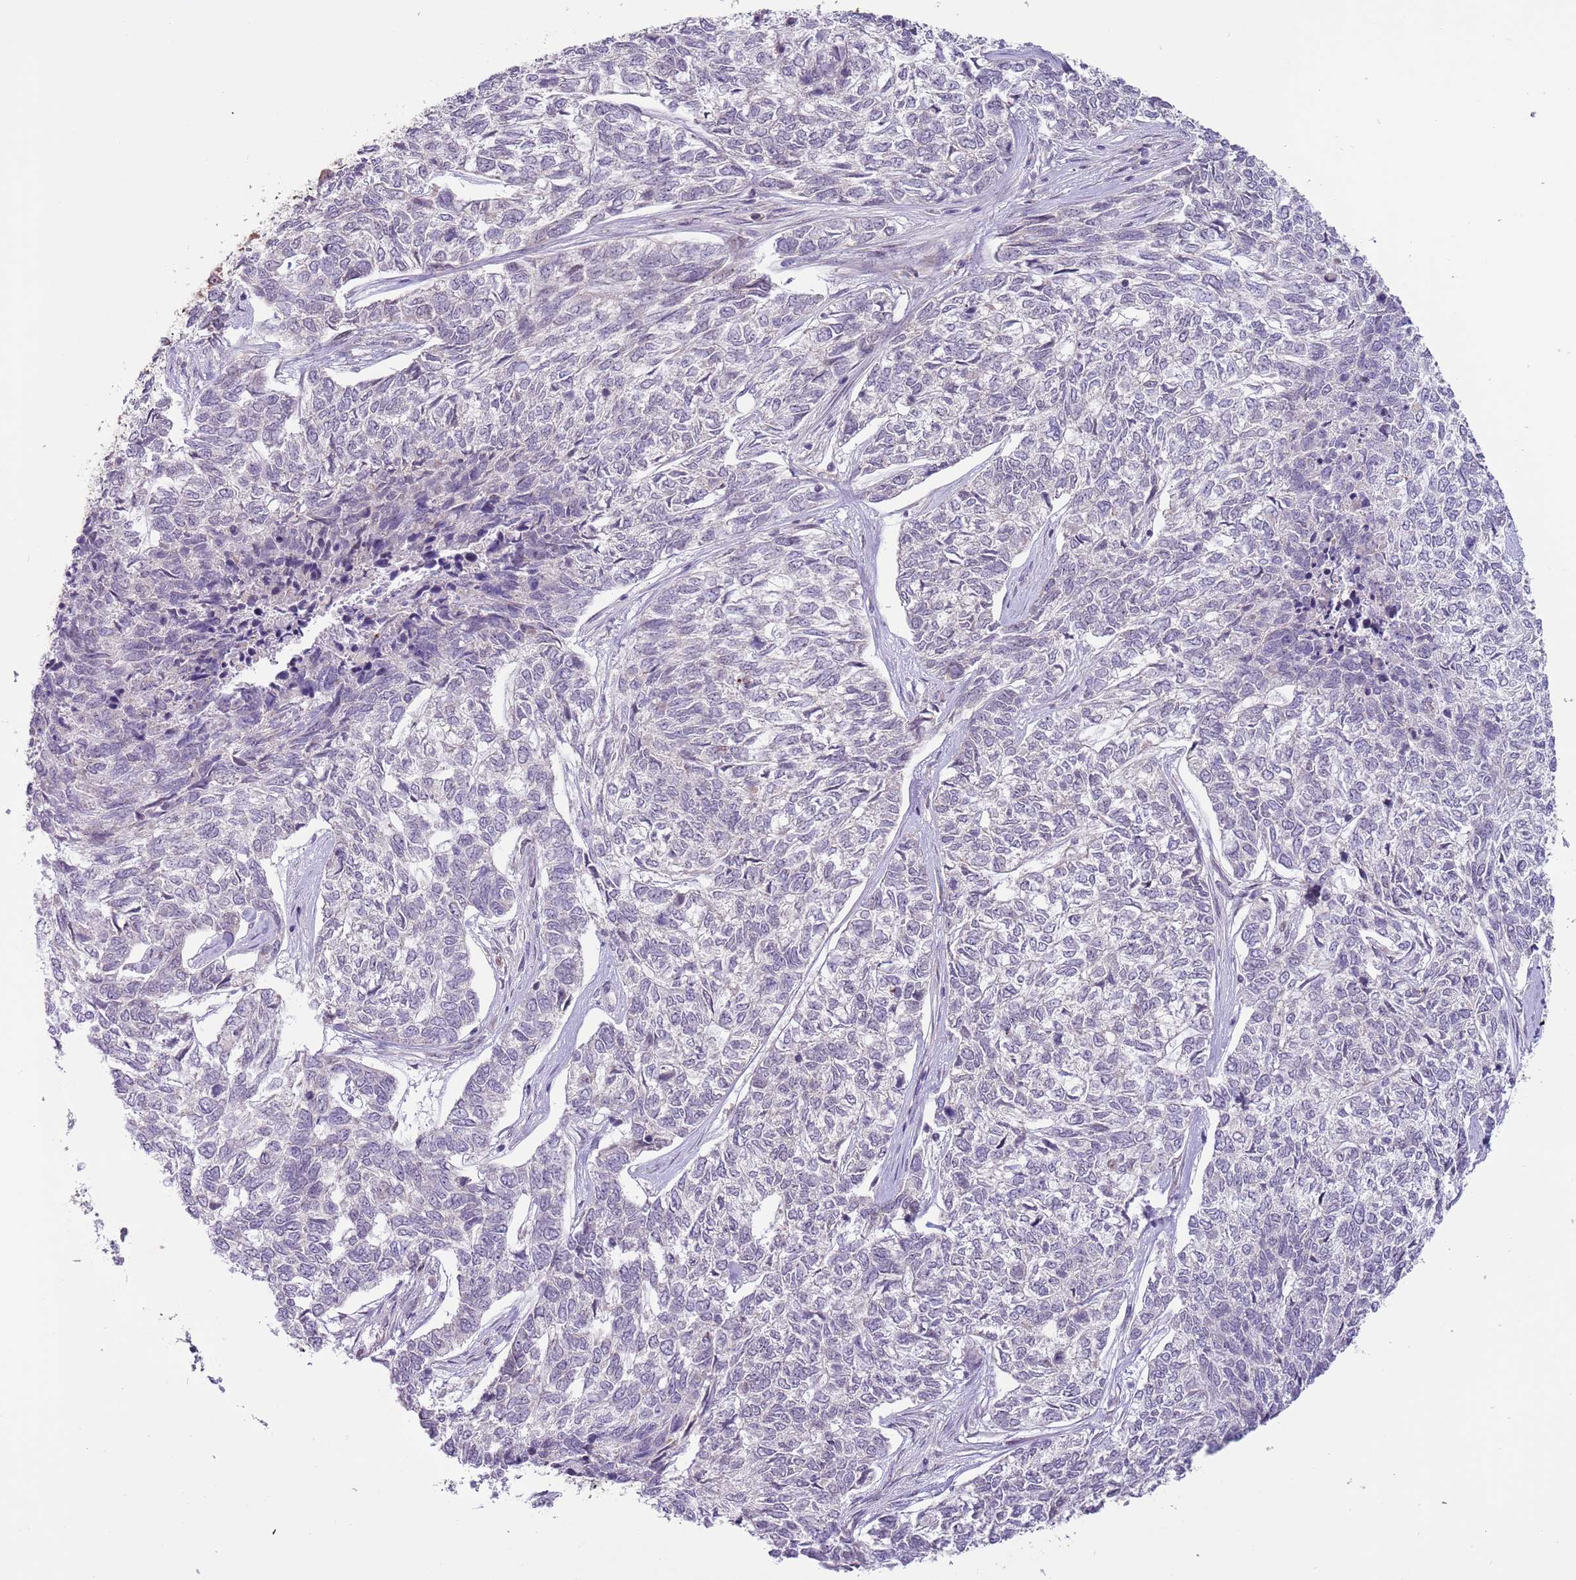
{"staining": {"intensity": "negative", "quantity": "none", "location": "none"}, "tissue": "skin cancer", "cell_type": "Tumor cells", "image_type": "cancer", "snomed": [{"axis": "morphology", "description": "Basal cell carcinoma"}, {"axis": "topography", "description": "Skin"}], "caption": "An immunohistochemistry histopathology image of skin cancer (basal cell carcinoma) is shown. There is no staining in tumor cells of skin cancer (basal cell carcinoma).", "gene": "MLLT11", "patient": {"sex": "female", "age": 65}}